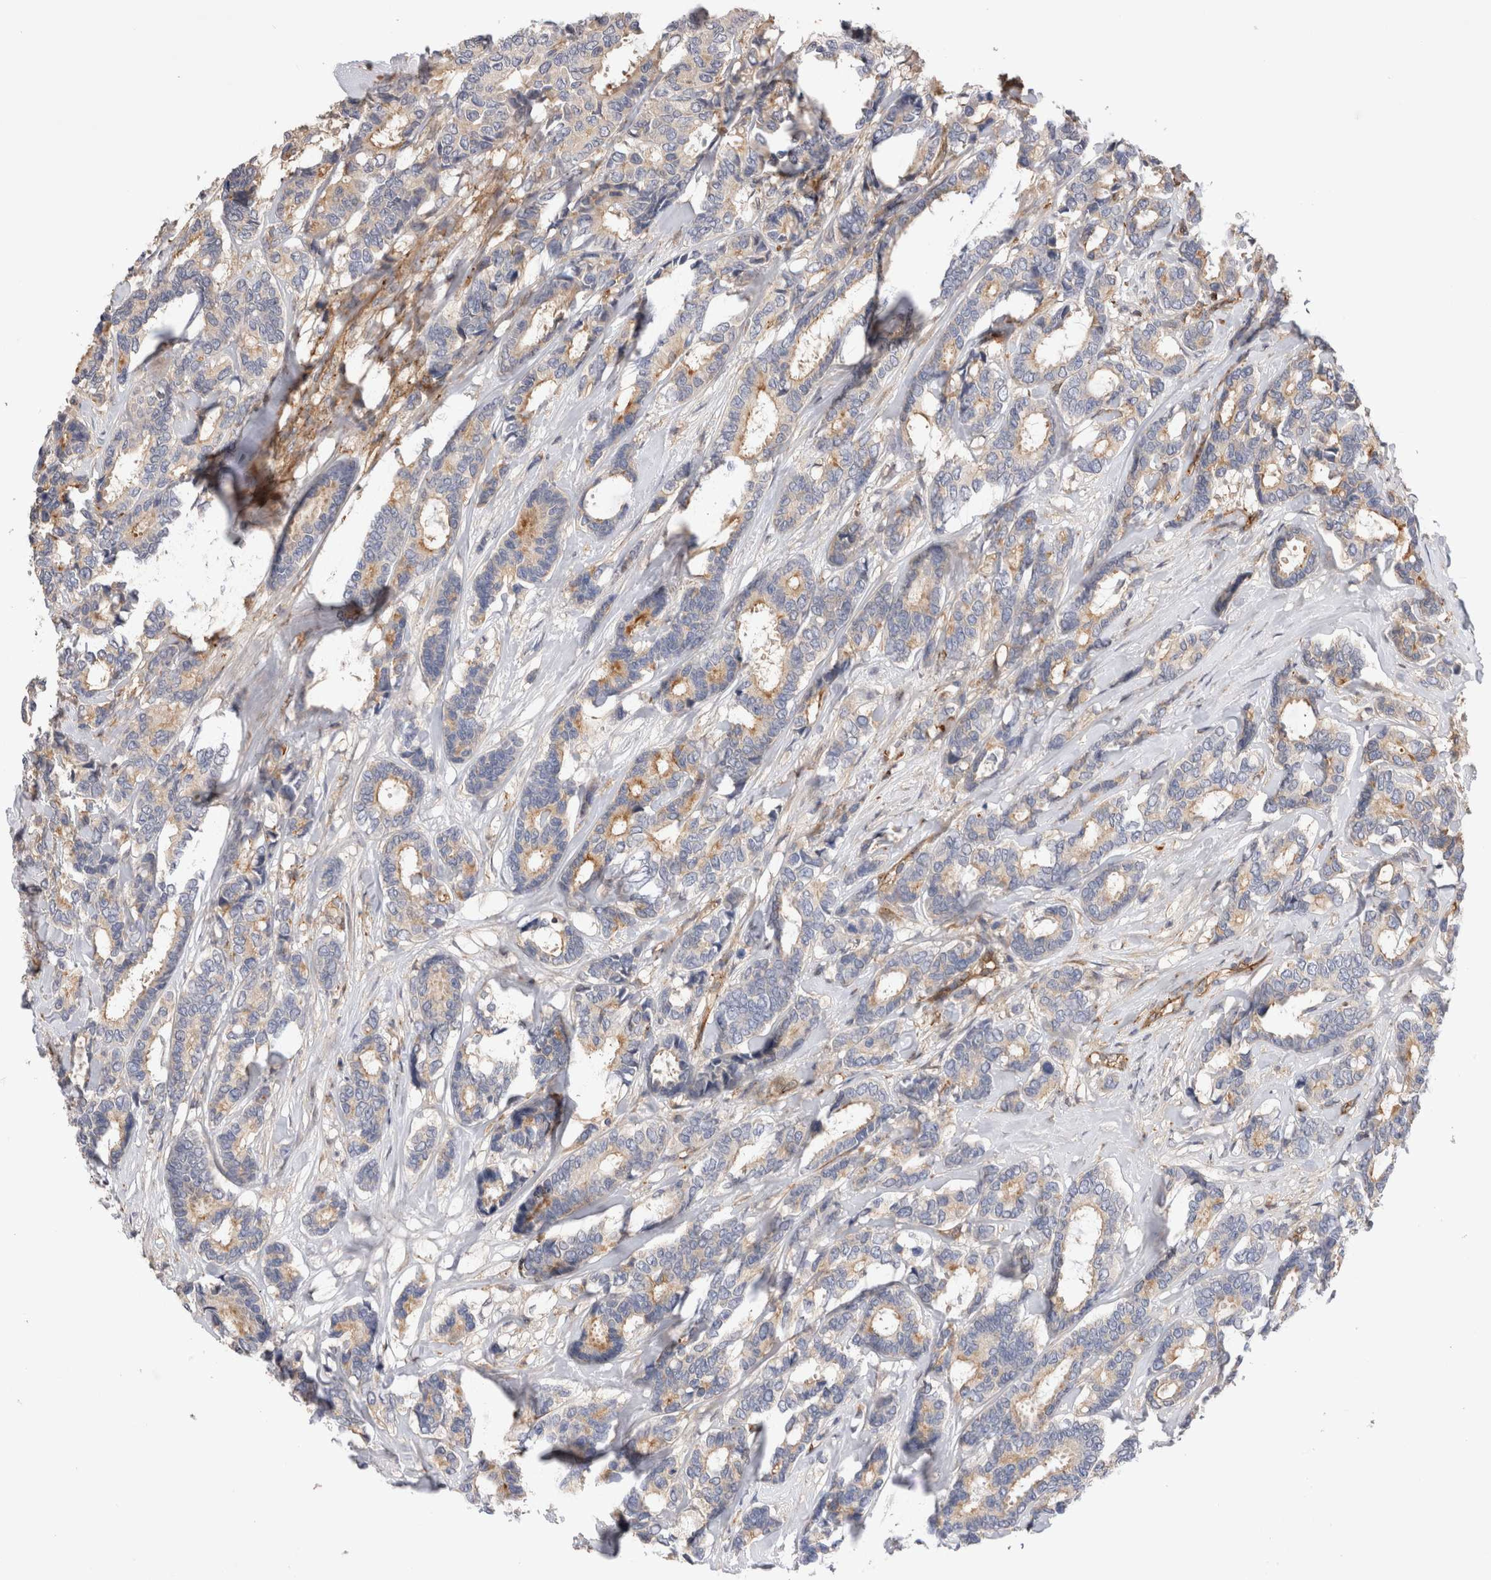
{"staining": {"intensity": "moderate", "quantity": "<25%", "location": "cytoplasmic/membranous"}, "tissue": "breast cancer", "cell_type": "Tumor cells", "image_type": "cancer", "snomed": [{"axis": "morphology", "description": "Duct carcinoma"}, {"axis": "topography", "description": "Breast"}], "caption": "Moderate cytoplasmic/membranous positivity for a protein is identified in about <25% of tumor cells of breast infiltrating ductal carcinoma using IHC.", "gene": "BNIP2", "patient": {"sex": "female", "age": 87}}